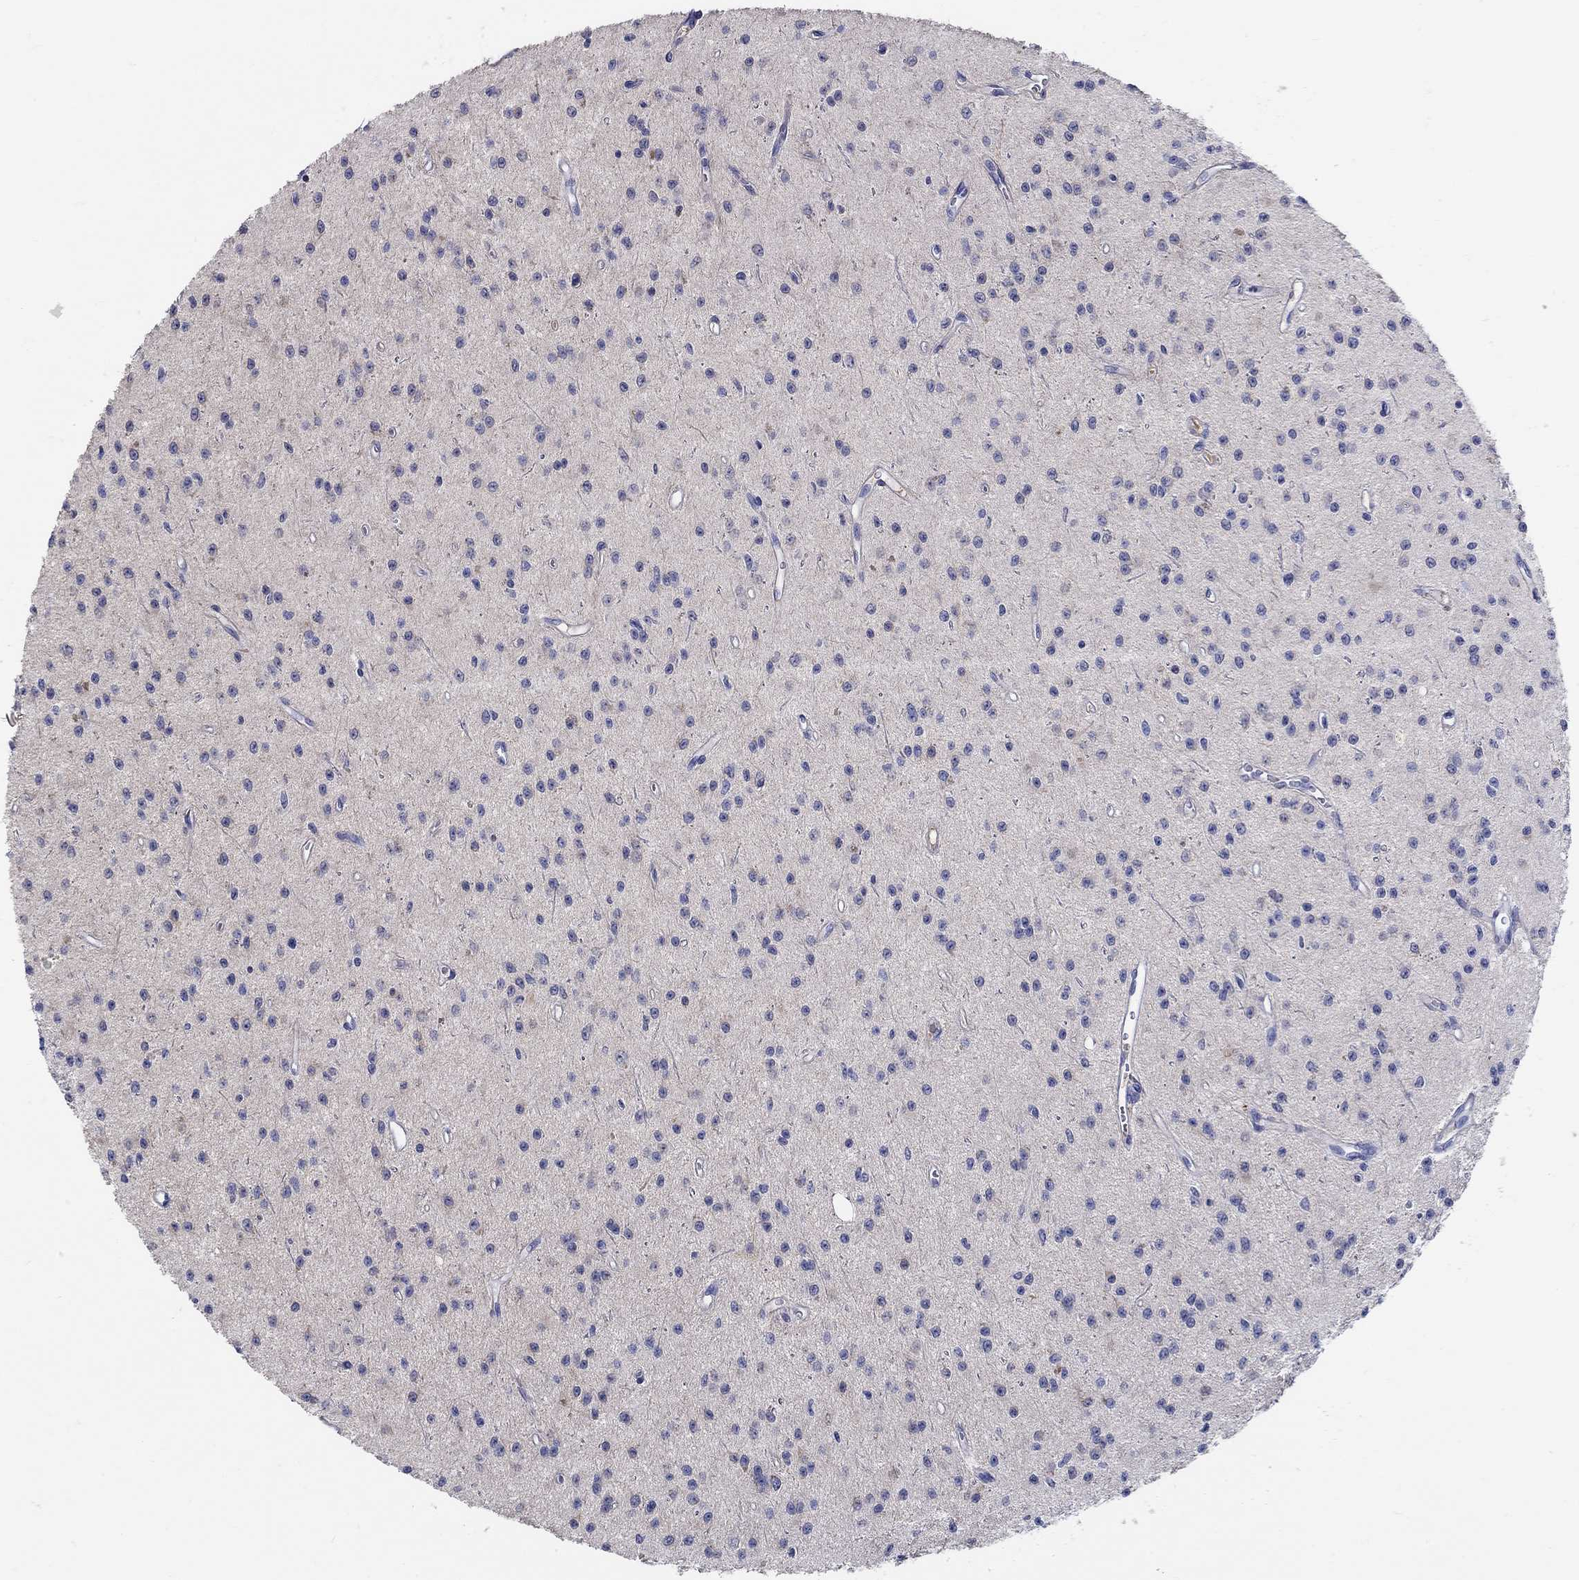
{"staining": {"intensity": "negative", "quantity": "none", "location": "none"}, "tissue": "glioma", "cell_type": "Tumor cells", "image_type": "cancer", "snomed": [{"axis": "morphology", "description": "Glioma, malignant, Low grade"}, {"axis": "topography", "description": "Brain"}], "caption": "IHC photomicrograph of neoplastic tissue: glioma stained with DAB (3,3'-diaminobenzidine) demonstrates no significant protein staining in tumor cells.", "gene": "CRYGS", "patient": {"sex": "female", "age": 45}}